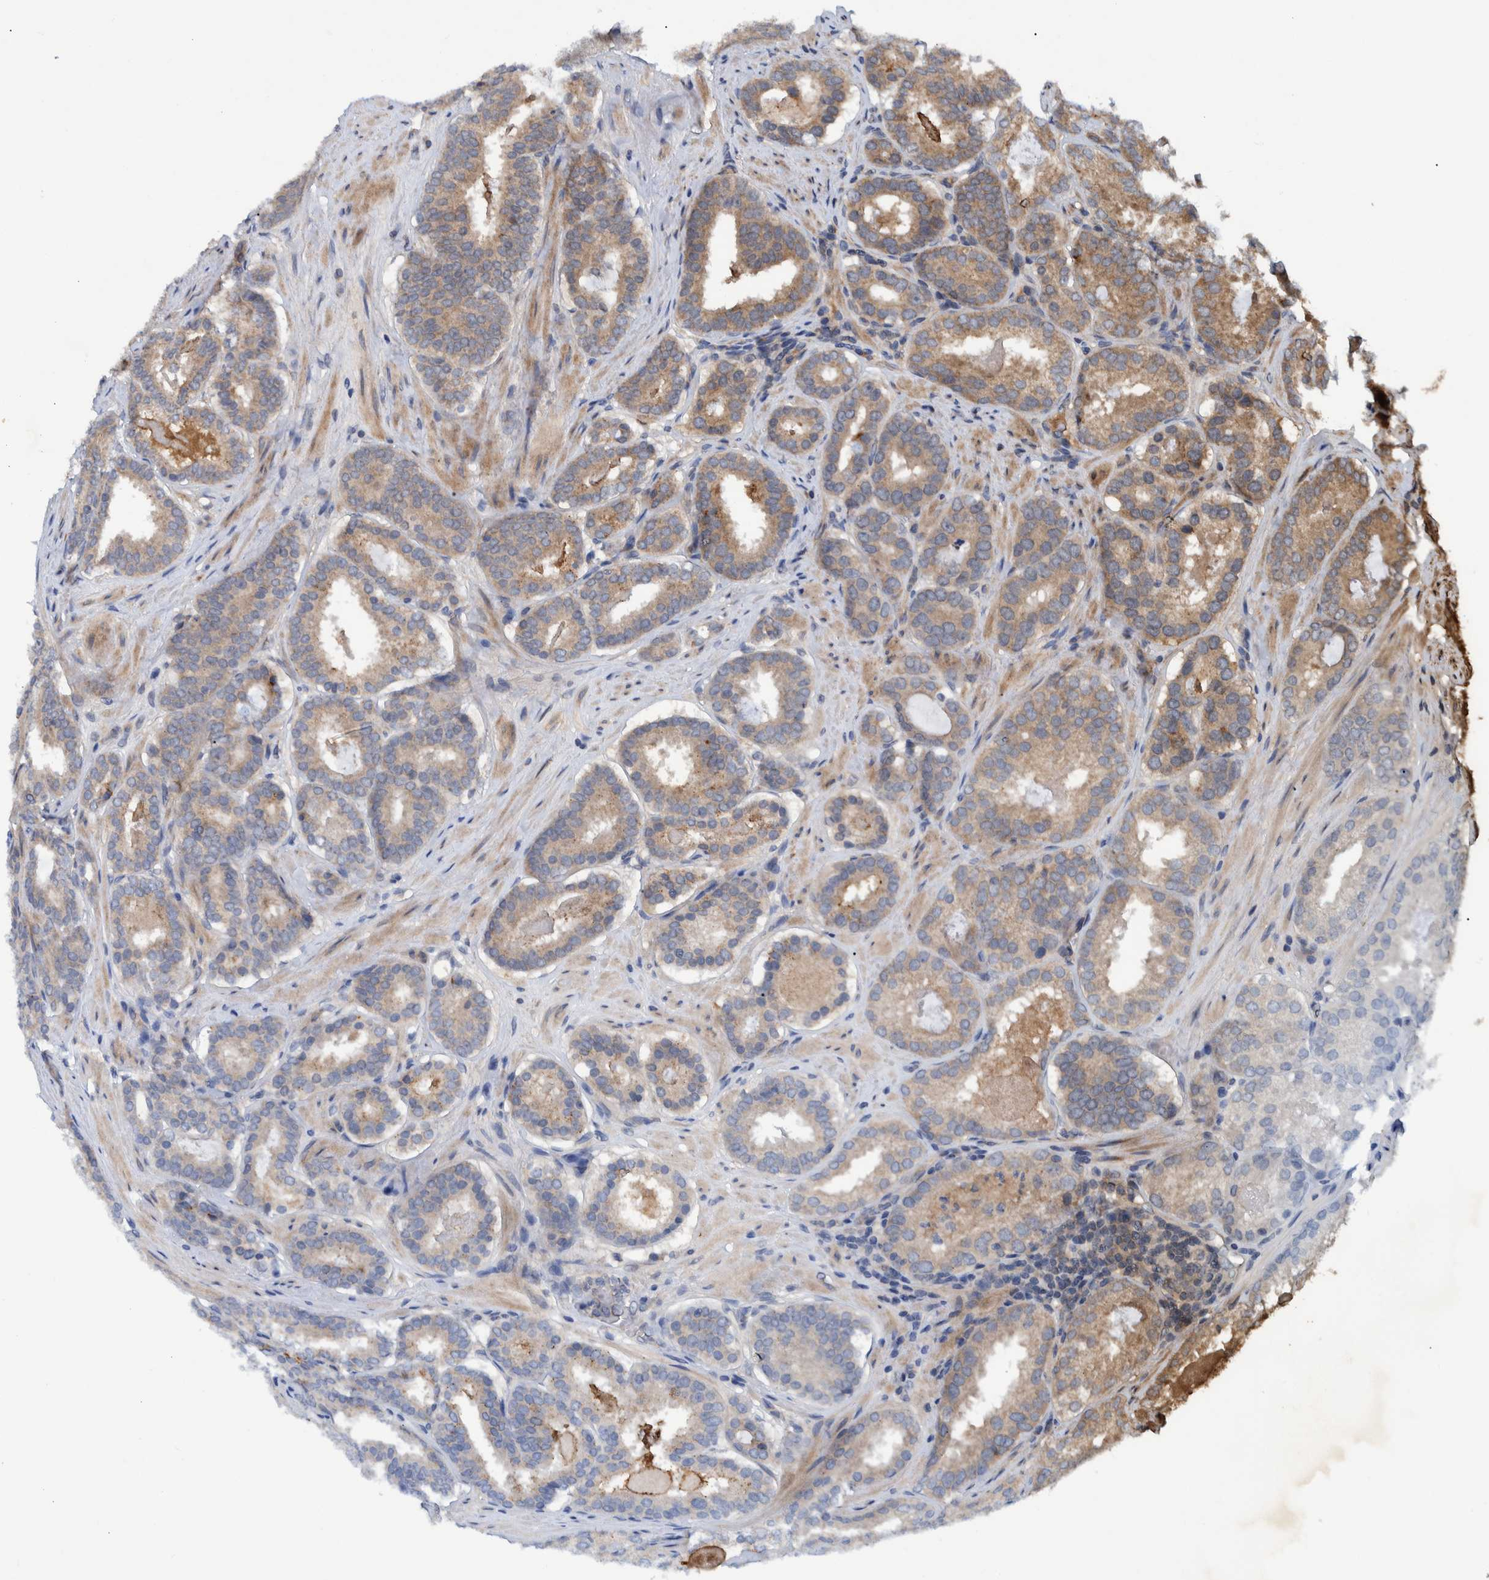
{"staining": {"intensity": "weak", "quantity": ">75%", "location": "cytoplasmic/membranous"}, "tissue": "prostate cancer", "cell_type": "Tumor cells", "image_type": "cancer", "snomed": [{"axis": "morphology", "description": "Adenocarcinoma, Low grade"}, {"axis": "topography", "description": "Prostate"}], "caption": "DAB (3,3'-diaminobenzidine) immunohistochemical staining of human adenocarcinoma (low-grade) (prostate) displays weak cytoplasmic/membranous protein staining in approximately >75% of tumor cells.", "gene": "ITIH3", "patient": {"sex": "male", "age": 69}}